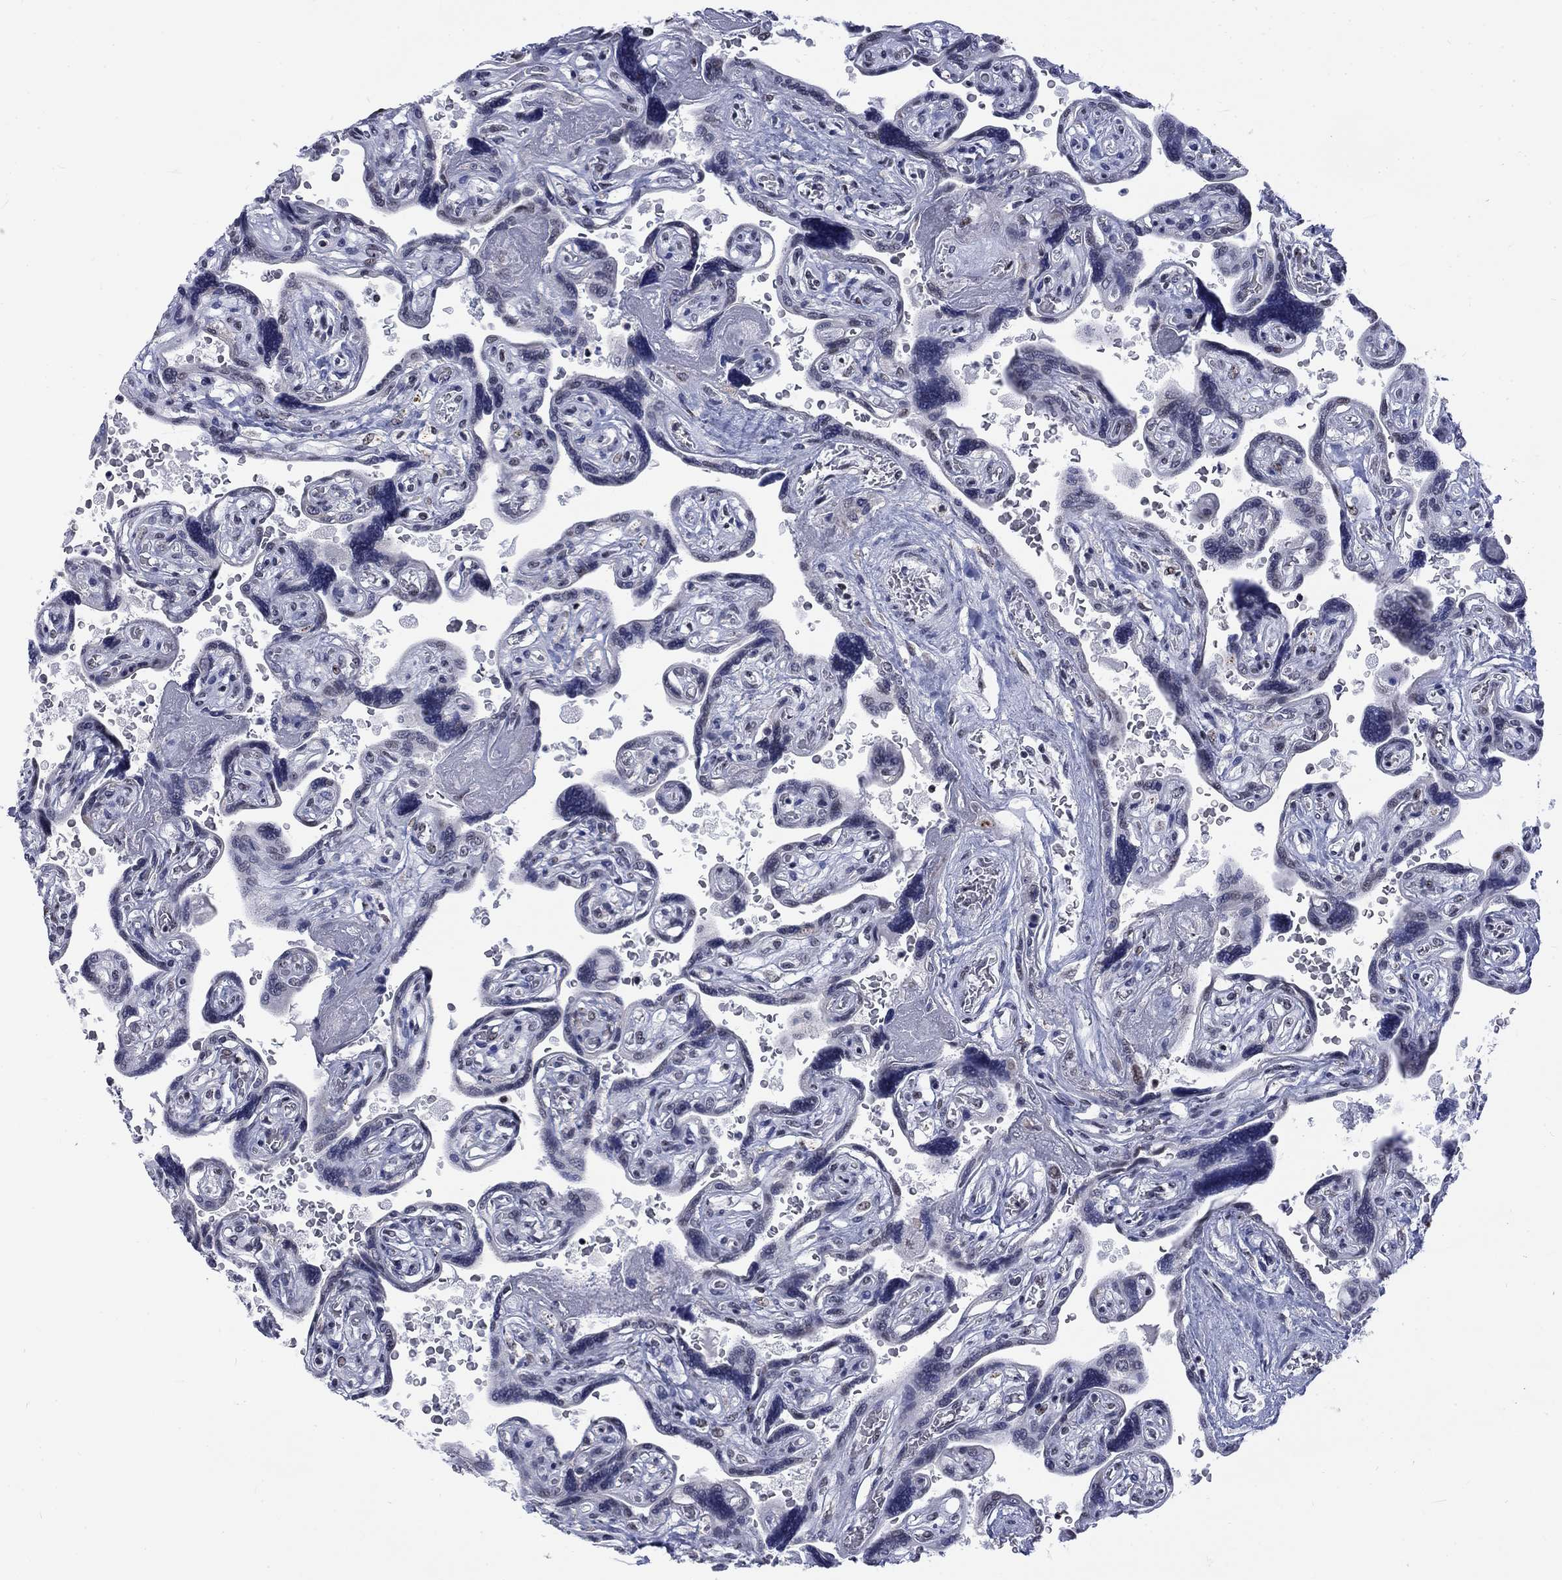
{"staining": {"intensity": "moderate", "quantity": ">75%", "location": "nuclear"}, "tissue": "placenta", "cell_type": "Decidual cells", "image_type": "normal", "snomed": [{"axis": "morphology", "description": "Normal tissue, NOS"}, {"axis": "topography", "description": "Placenta"}], "caption": "Immunohistochemistry micrograph of unremarkable placenta: placenta stained using IHC displays medium levels of moderate protein expression localized specifically in the nuclear of decidual cells, appearing as a nuclear brown color.", "gene": "CSRNP3", "patient": {"sex": "female", "age": 32}}